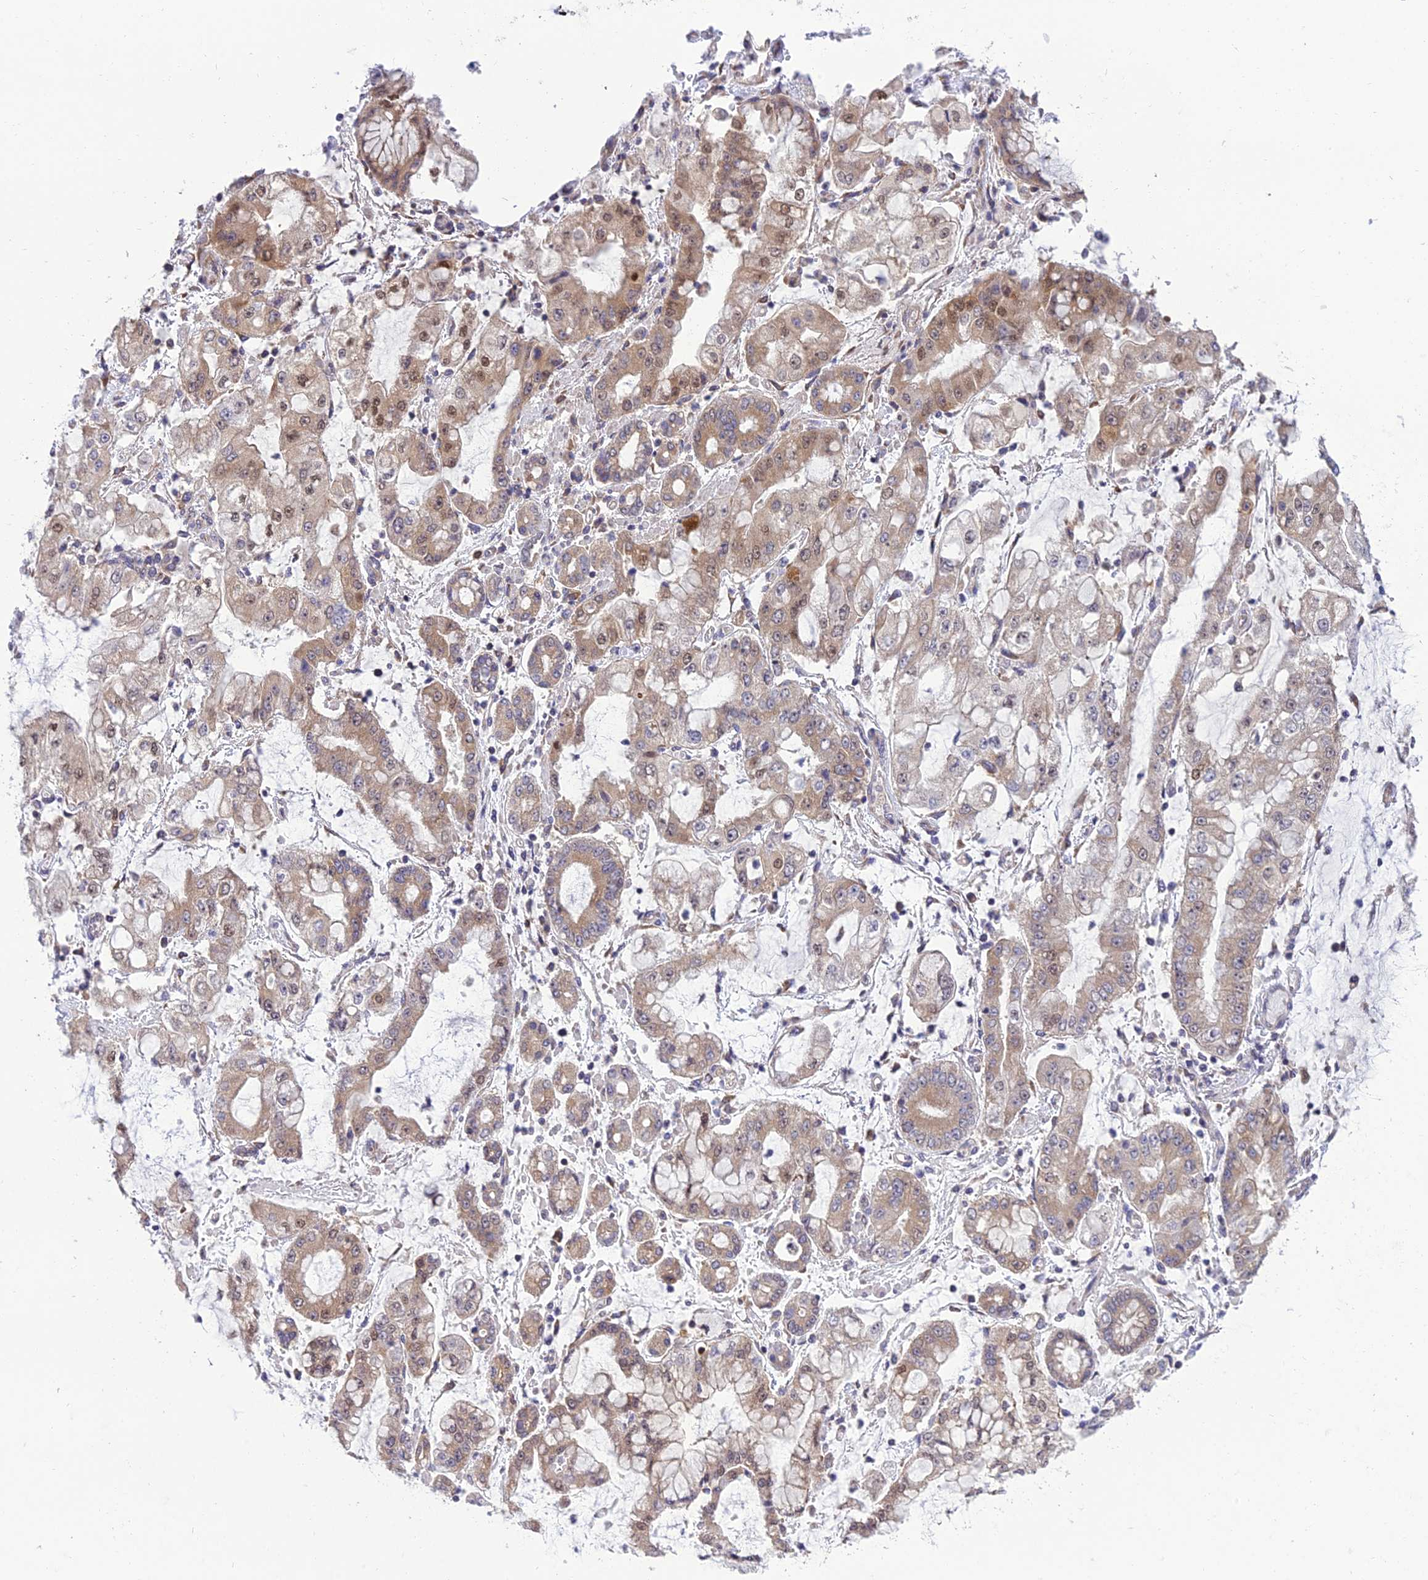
{"staining": {"intensity": "moderate", "quantity": "25%-75%", "location": "cytoplasmic/membranous,nuclear"}, "tissue": "stomach cancer", "cell_type": "Tumor cells", "image_type": "cancer", "snomed": [{"axis": "morphology", "description": "Adenocarcinoma, NOS"}, {"axis": "topography", "description": "Stomach"}], "caption": "The histopathology image exhibits immunohistochemical staining of stomach cancer (adenocarcinoma). There is moderate cytoplasmic/membranous and nuclear positivity is appreciated in about 25%-75% of tumor cells.", "gene": "CLCN7", "patient": {"sex": "male", "age": 76}}